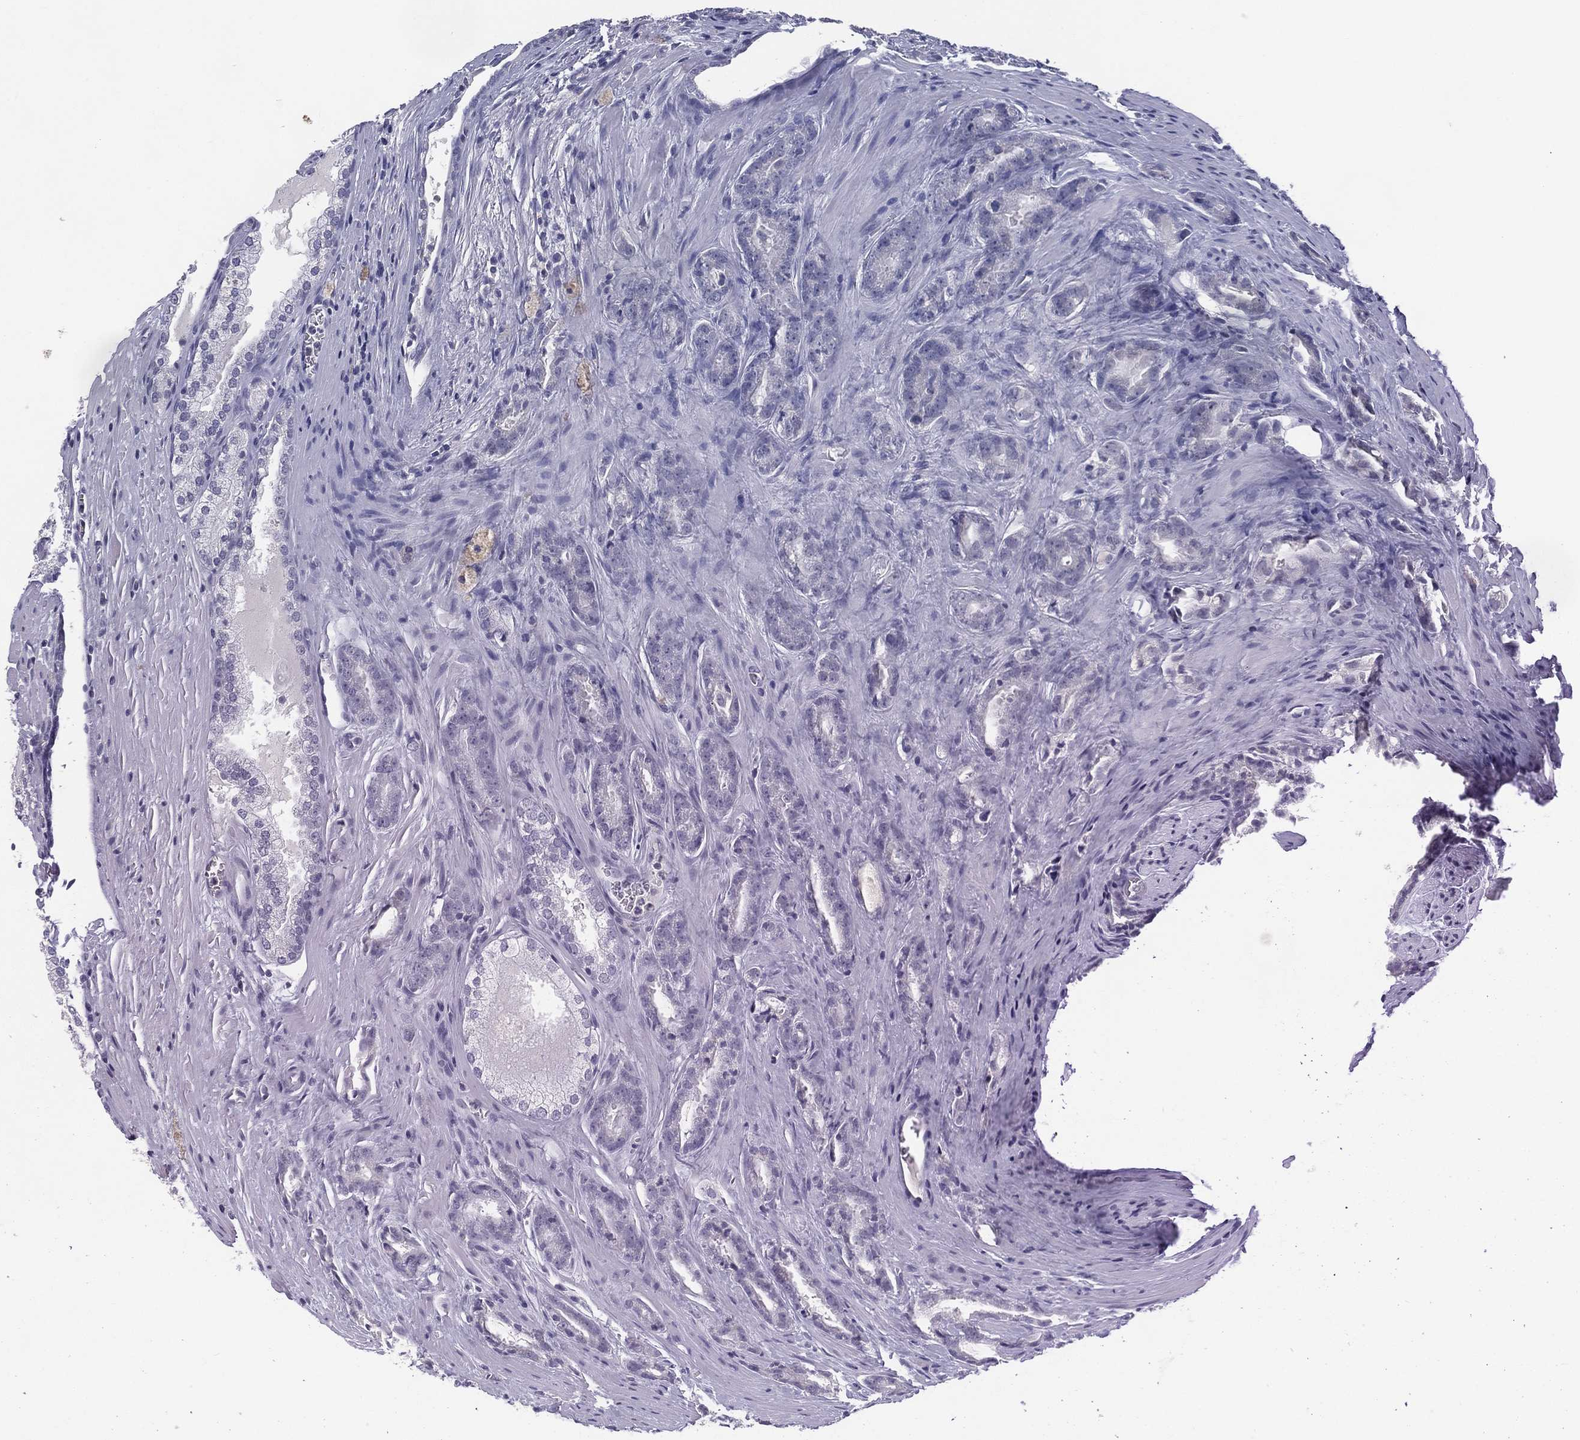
{"staining": {"intensity": "negative", "quantity": "none", "location": "none"}, "tissue": "prostate cancer", "cell_type": "Tumor cells", "image_type": "cancer", "snomed": [{"axis": "morphology", "description": "Adenocarcinoma, NOS"}, {"axis": "morphology", "description": "Adenocarcinoma, High grade"}, {"axis": "topography", "description": "Prostate"}], "caption": "There is no significant expression in tumor cells of prostate adenocarcinoma. The staining was performed using DAB to visualize the protein expression in brown, while the nuclei were stained in blue with hematoxylin (Magnification: 20x).", "gene": "KRT35", "patient": {"sex": "male", "age": 70}}